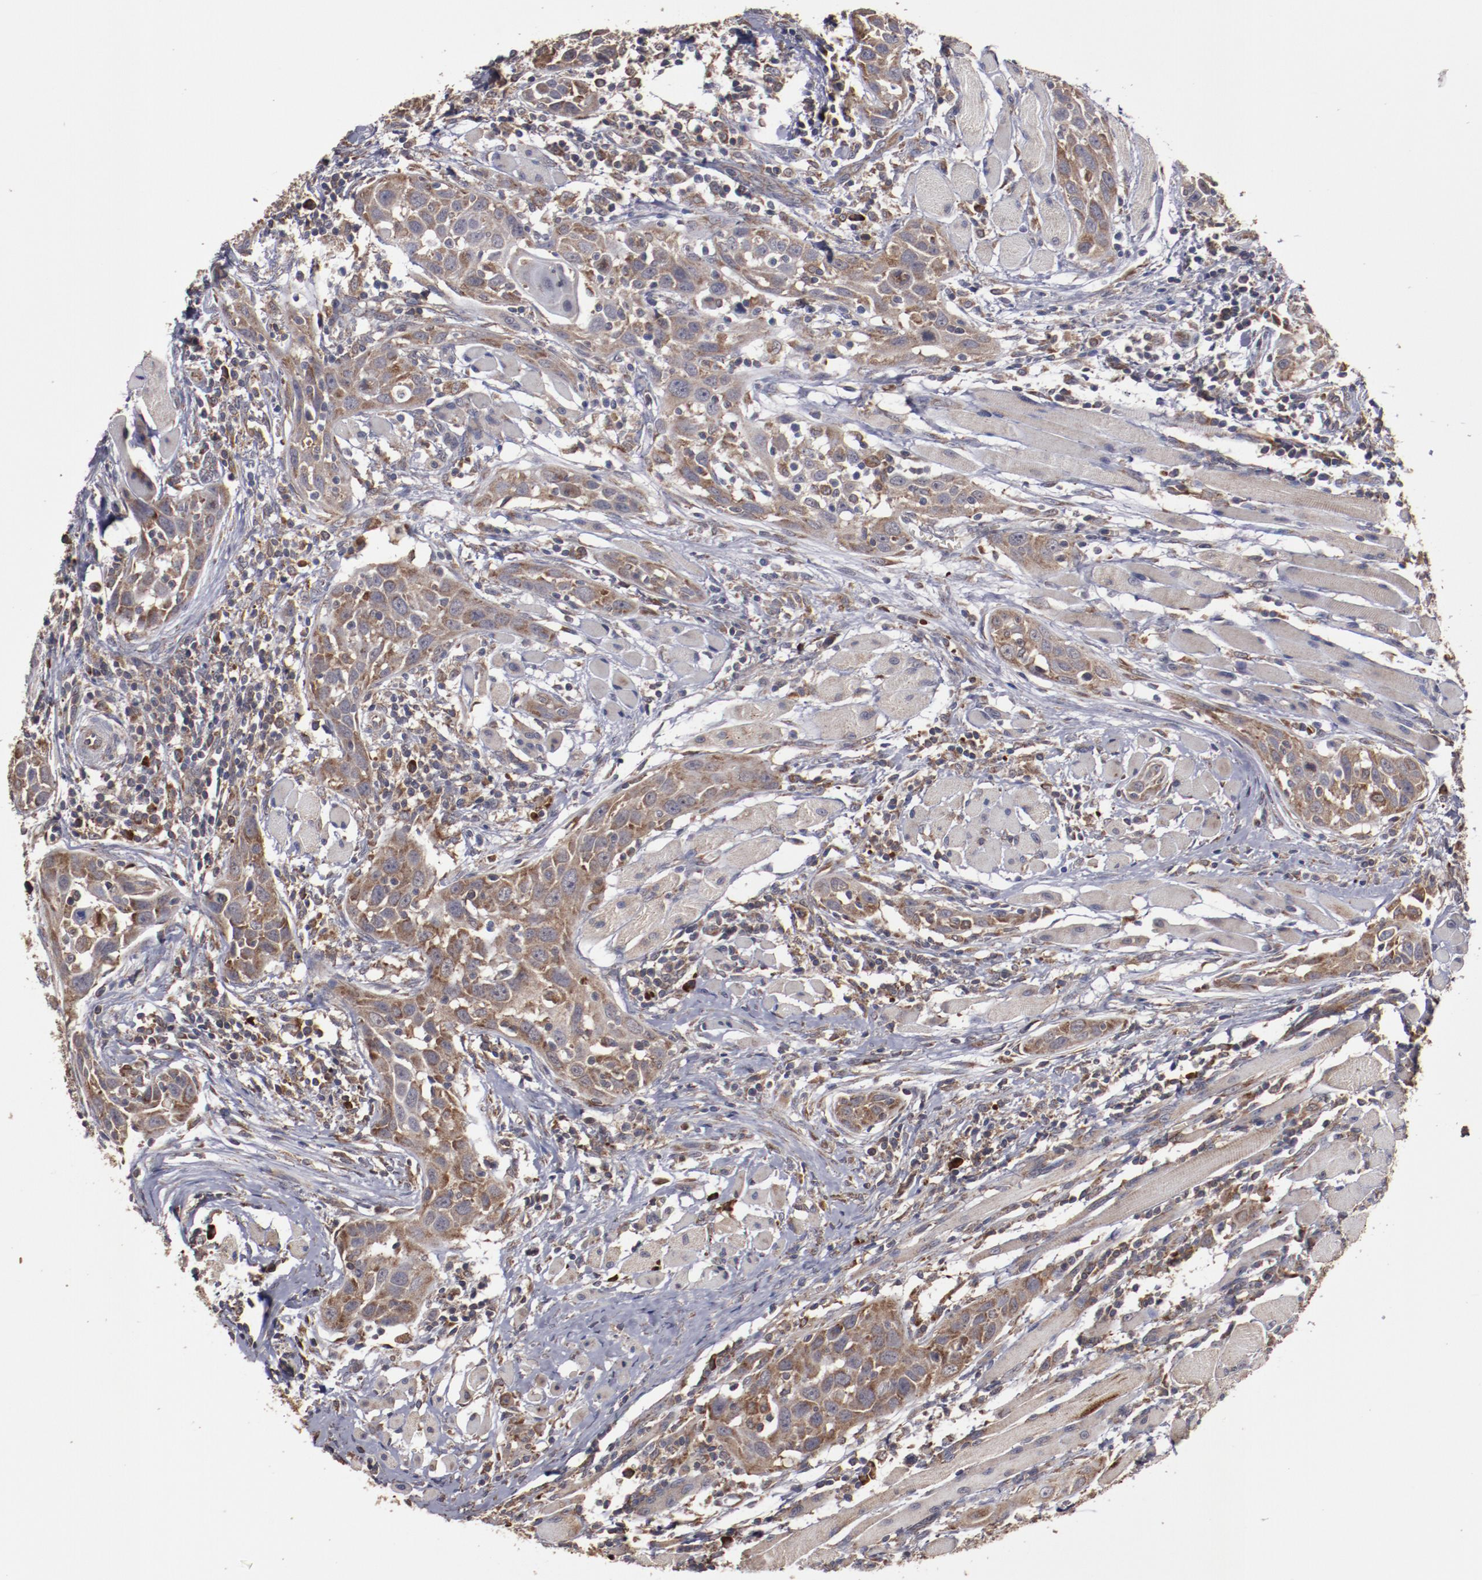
{"staining": {"intensity": "moderate", "quantity": ">75%", "location": "cytoplasmic/membranous"}, "tissue": "head and neck cancer", "cell_type": "Tumor cells", "image_type": "cancer", "snomed": [{"axis": "morphology", "description": "Squamous cell carcinoma, NOS"}, {"axis": "topography", "description": "Oral tissue"}, {"axis": "topography", "description": "Head-Neck"}], "caption": "Brown immunohistochemical staining in head and neck cancer exhibits moderate cytoplasmic/membranous positivity in about >75% of tumor cells.", "gene": "RPS4Y1", "patient": {"sex": "female", "age": 50}}